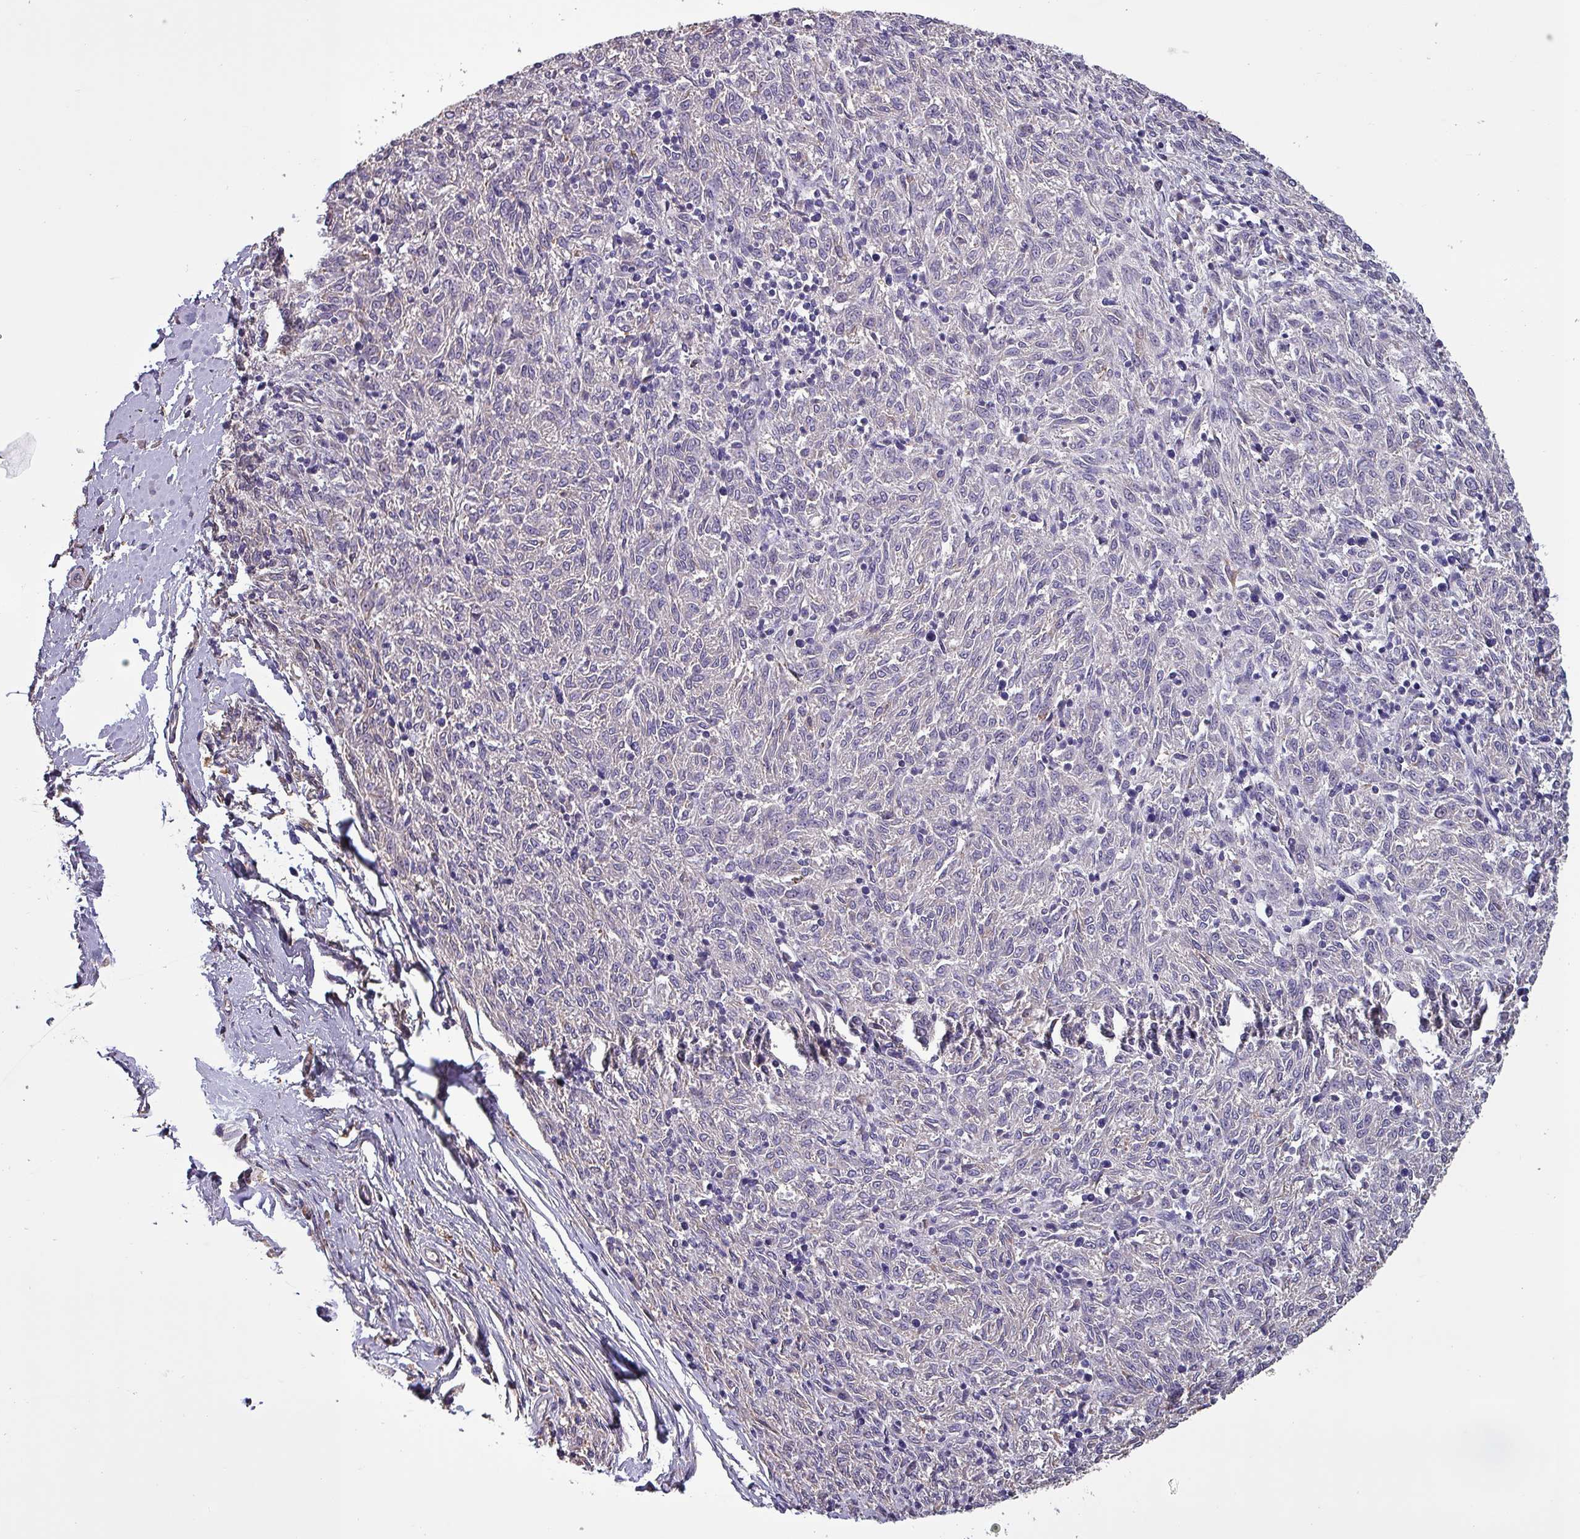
{"staining": {"intensity": "negative", "quantity": "none", "location": "none"}, "tissue": "melanoma", "cell_type": "Tumor cells", "image_type": "cancer", "snomed": [{"axis": "morphology", "description": "Malignant melanoma, NOS"}, {"axis": "topography", "description": "Skin"}], "caption": "High power microscopy photomicrograph of an IHC micrograph of melanoma, revealing no significant expression in tumor cells.", "gene": "HTRA4", "patient": {"sex": "female", "age": 72}}